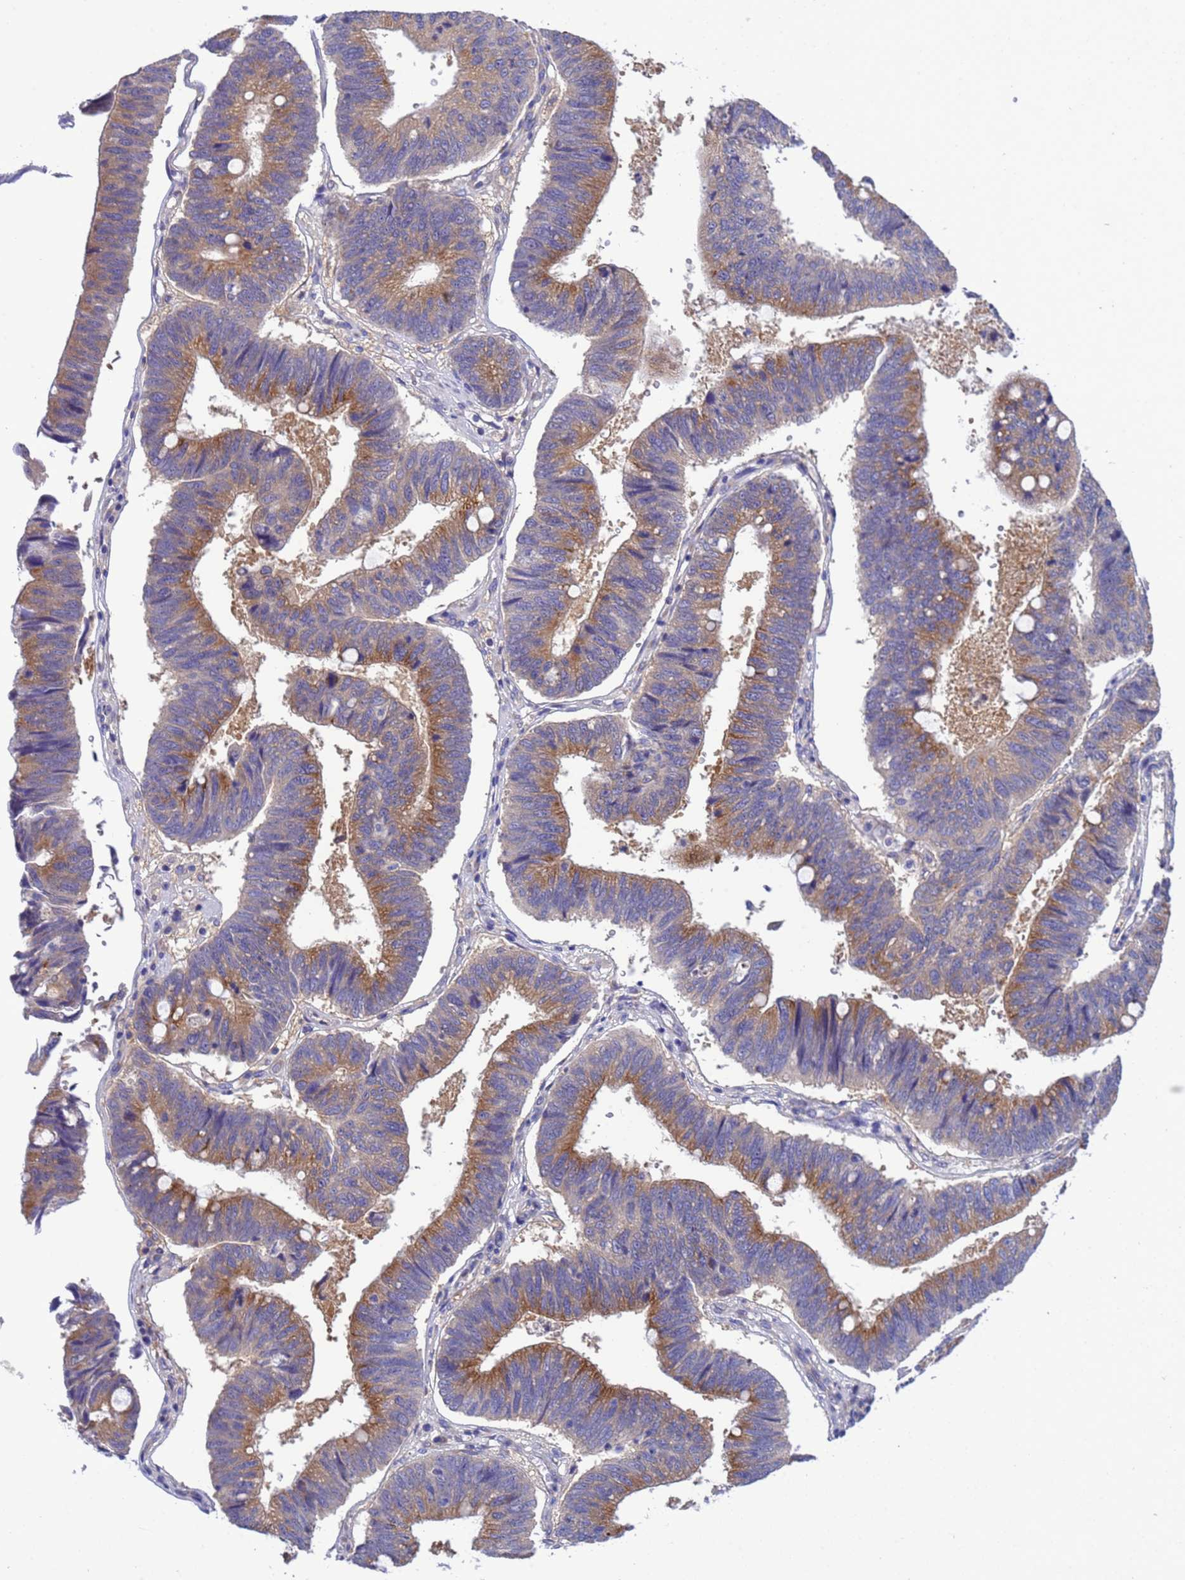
{"staining": {"intensity": "moderate", "quantity": ">75%", "location": "cytoplasmic/membranous"}, "tissue": "stomach cancer", "cell_type": "Tumor cells", "image_type": "cancer", "snomed": [{"axis": "morphology", "description": "Adenocarcinoma, NOS"}, {"axis": "topography", "description": "Stomach"}], "caption": "Human stomach cancer (adenocarcinoma) stained with a protein marker reveals moderate staining in tumor cells.", "gene": "RC3H2", "patient": {"sex": "male", "age": 59}}